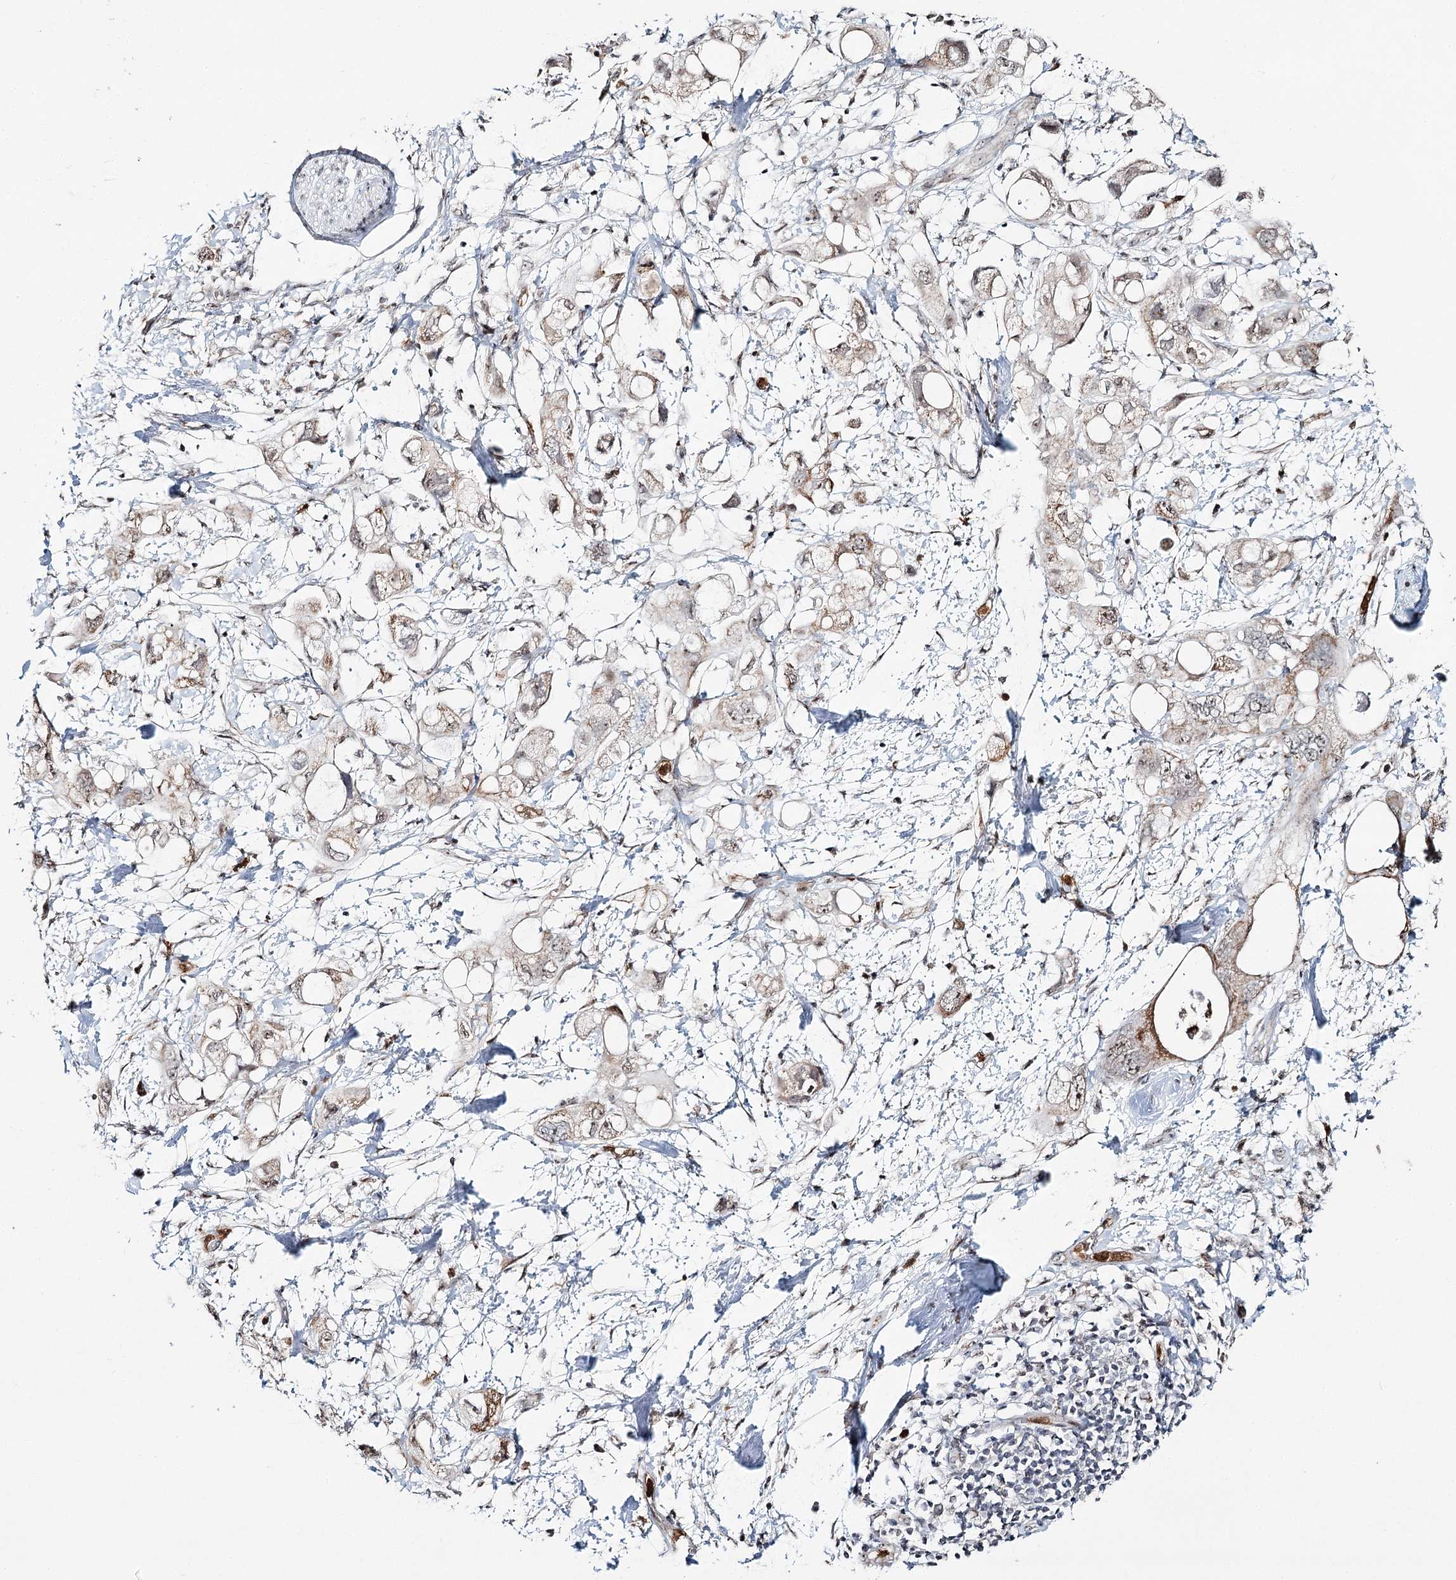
{"staining": {"intensity": "weak", "quantity": "25%-75%", "location": "cytoplasmic/membranous,nuclear"}, "tissue": "pancreatic cancer", "cell_type": "Tumor cells", "image_type": "cancer", "snomed": [{"axis": "morphology", "description": "Adenocarcinoma, NOS"}, {"axis": "topography", "description": "Pancreas"}], "caption": "DAB (3,3'-diaminobenzidine) immunohistochemical staining of pancreatic adenocarcinoma shows weak cytoplasmic/membranous and nuclear protein expression in approximately 25%-75% of tumor cells. (brown staining indicates protein expression, while blue staining denotes nuclei).", "gene": "ATAD1", "patient": {"sex": "female", "age": 56}}